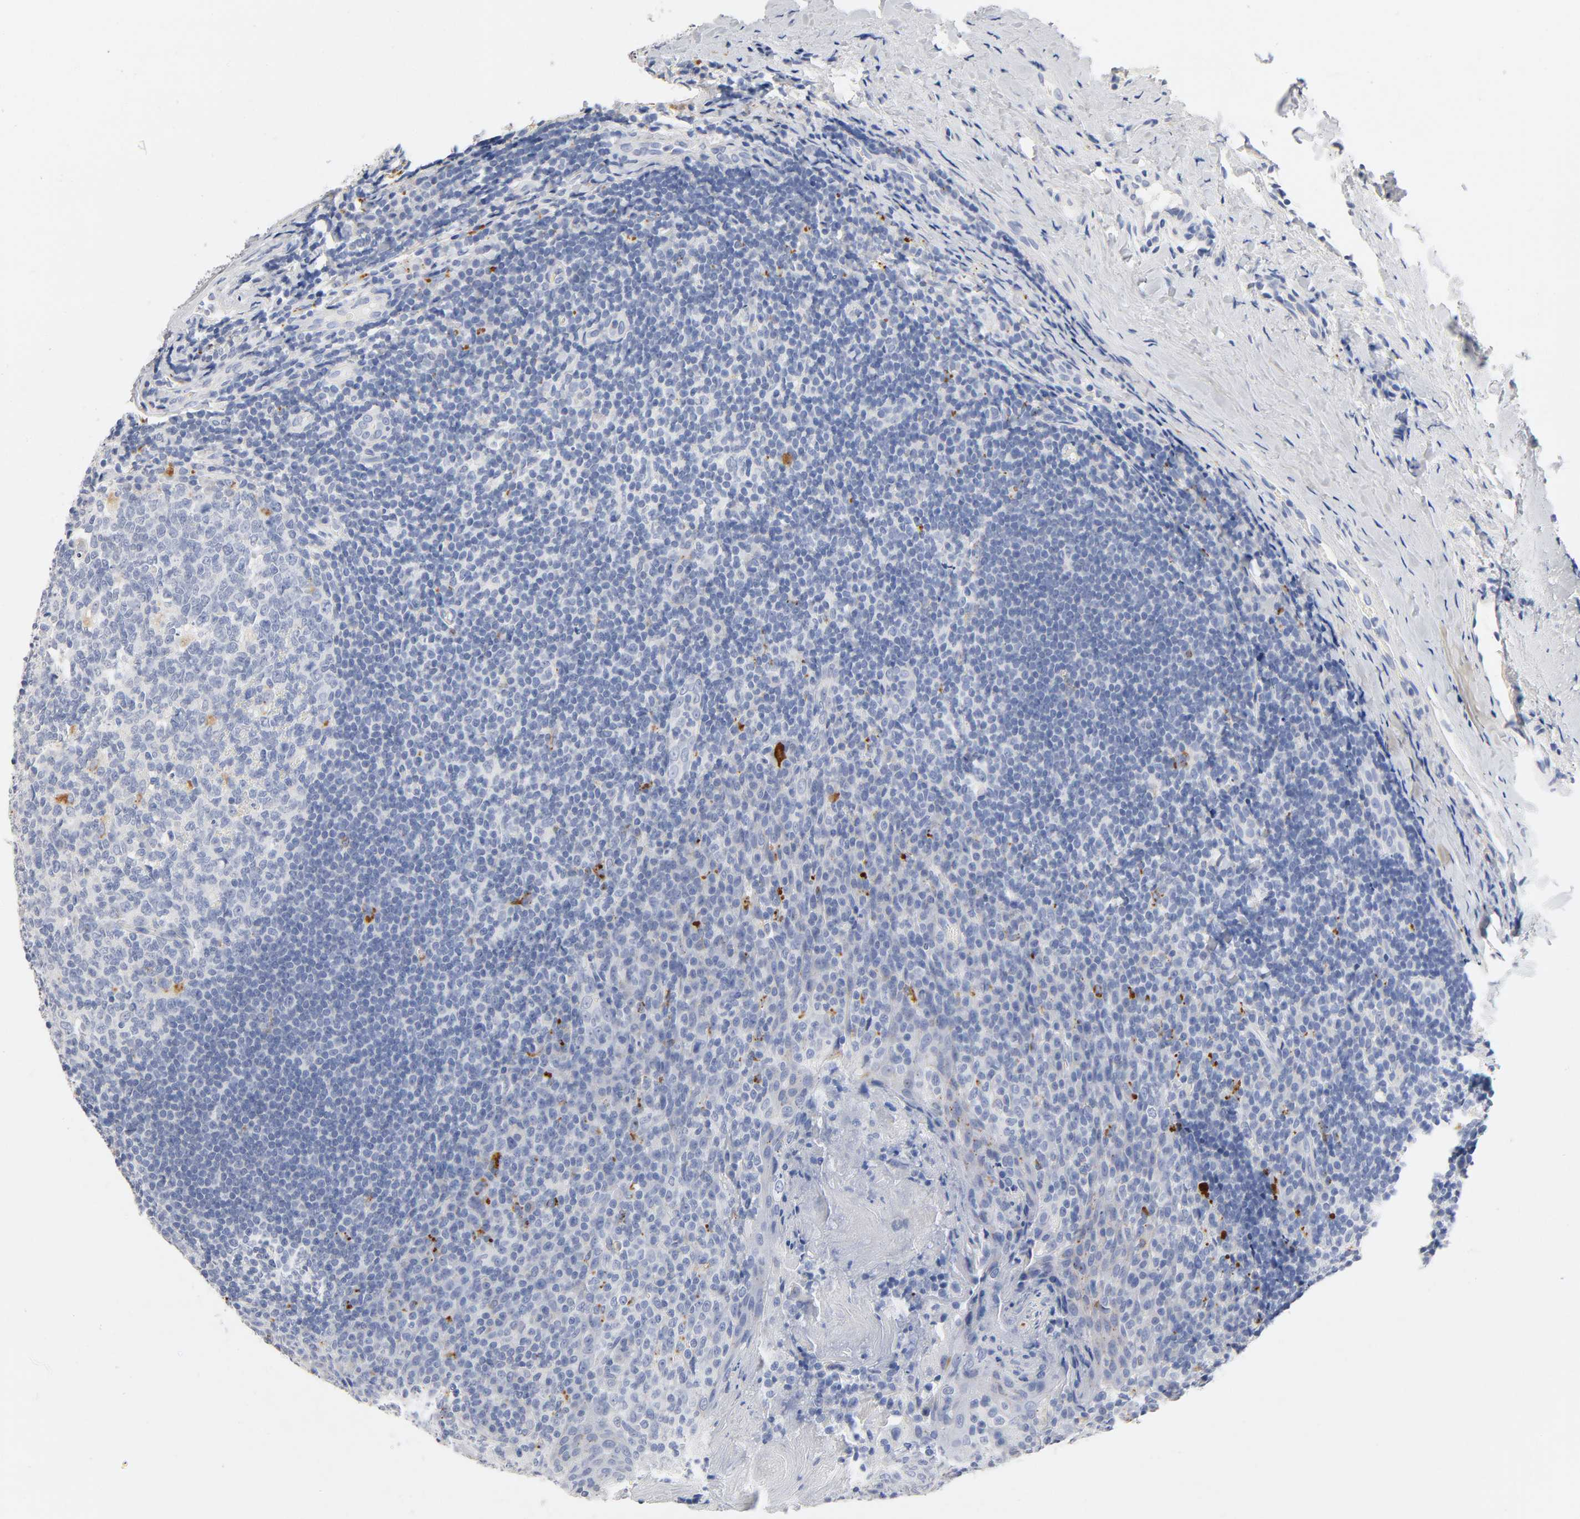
{"staining": {"intensity": "negative", "quantity": "none", "location": "none"}, "tissue": "tonsil", "cell_type": "Germinal center cells", "image_type": "normal", "snomed": [{"axis": "morphology", "description": "Normal tissue, NOS"}, {"axis": "topography", "description": "Tonsil"}], "caption": "The micrograph shows no staining of germinal center cells in normal tonsil.", "gene": "PLP1", "patient": {"sex": "male", "age": 31}}